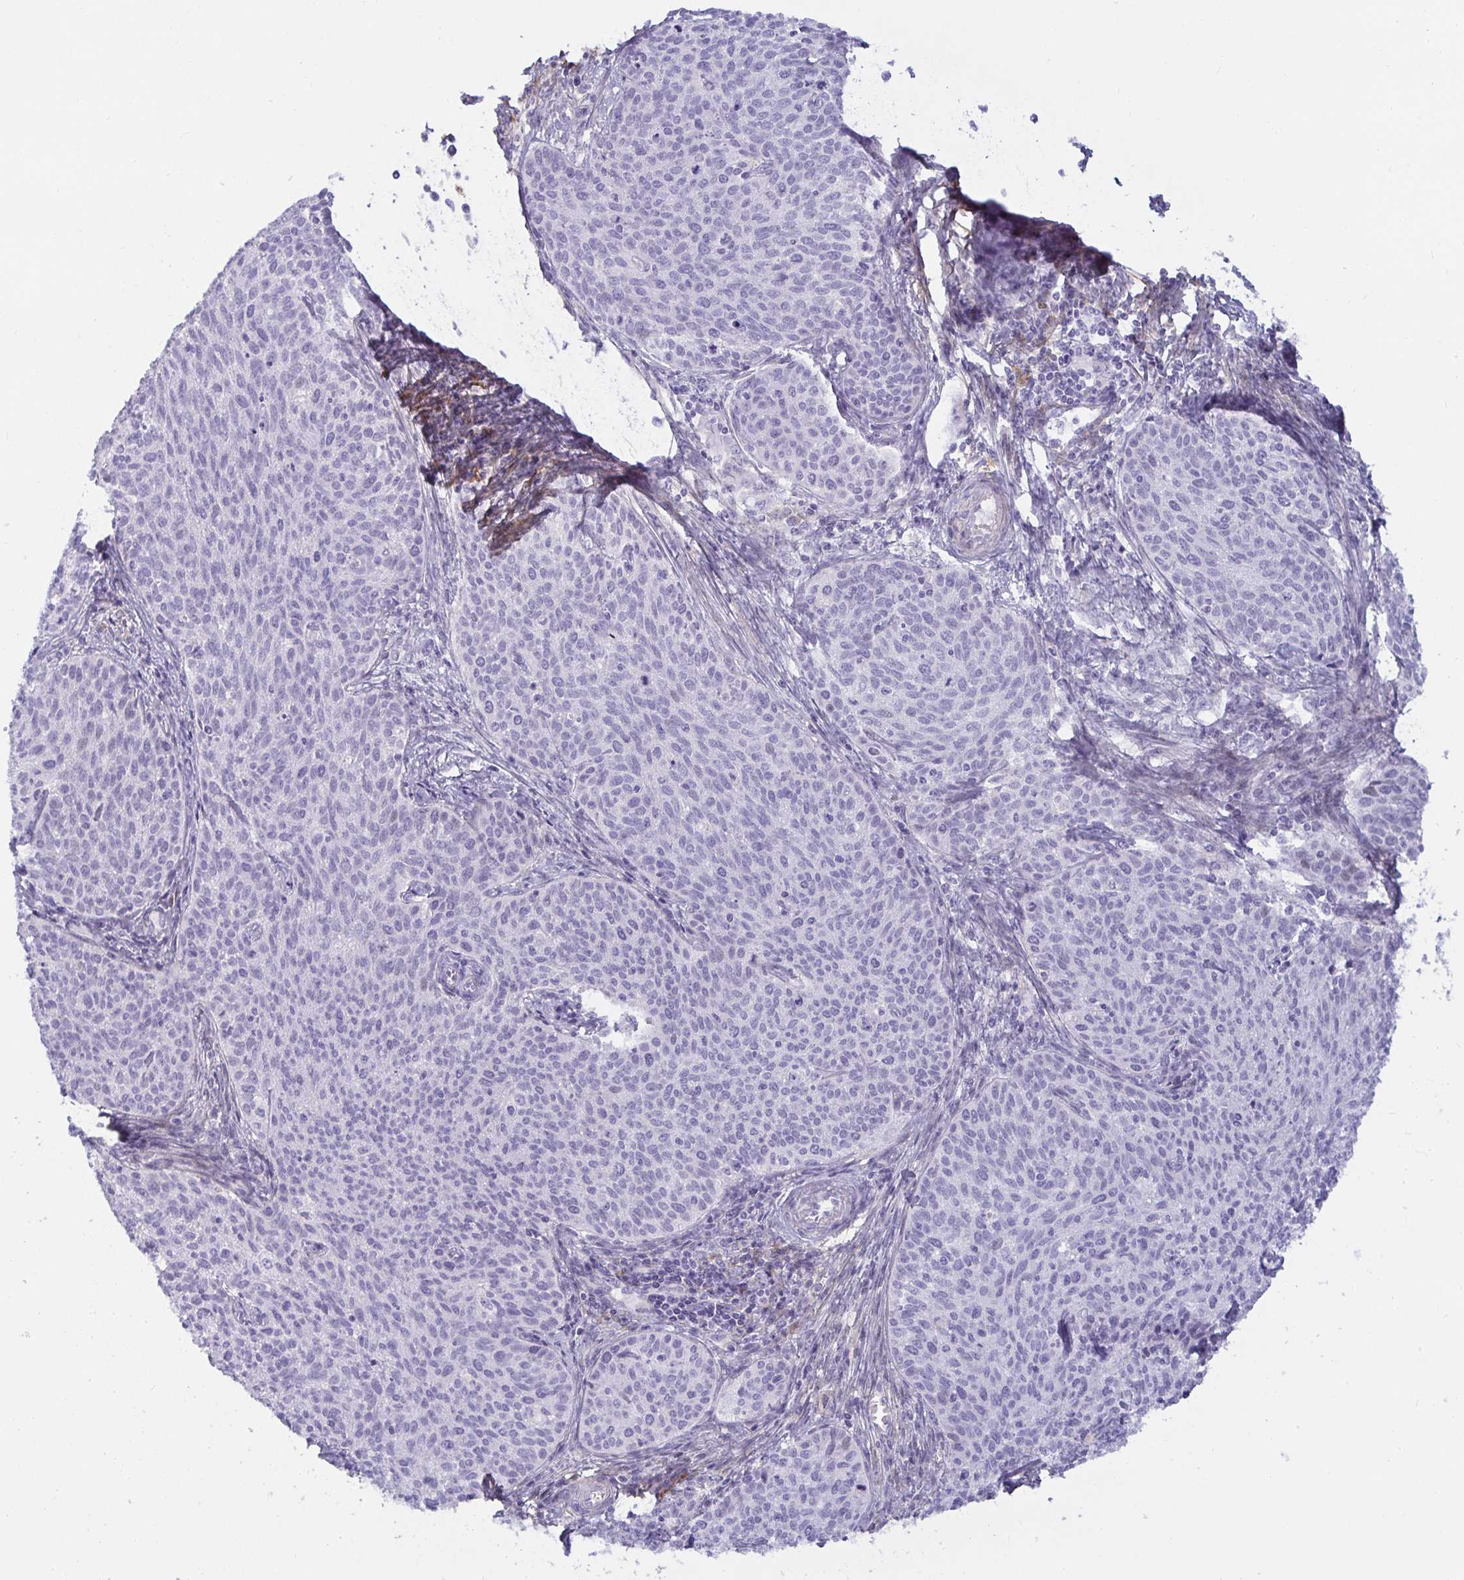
{"staining": {"intensity": "negative", "quantity": "none", "location": "none"}, "tissue": "cervical cancer", "cell_type": "Tumor cells", "image_type": "cancer", "snomed": [{"axis": "morphology", "description": "Squamous cell carcinoma, NOS"}, {"axis": "topography", "description": "Cervix"}], "caption": "Cervical cancer (squamous cell carcinoma) stained for a protein using immunohistochemistry displays no positivity tumor cells.", "gene": "SPAG4", "patient": {"sex": "female", "age": 38}}